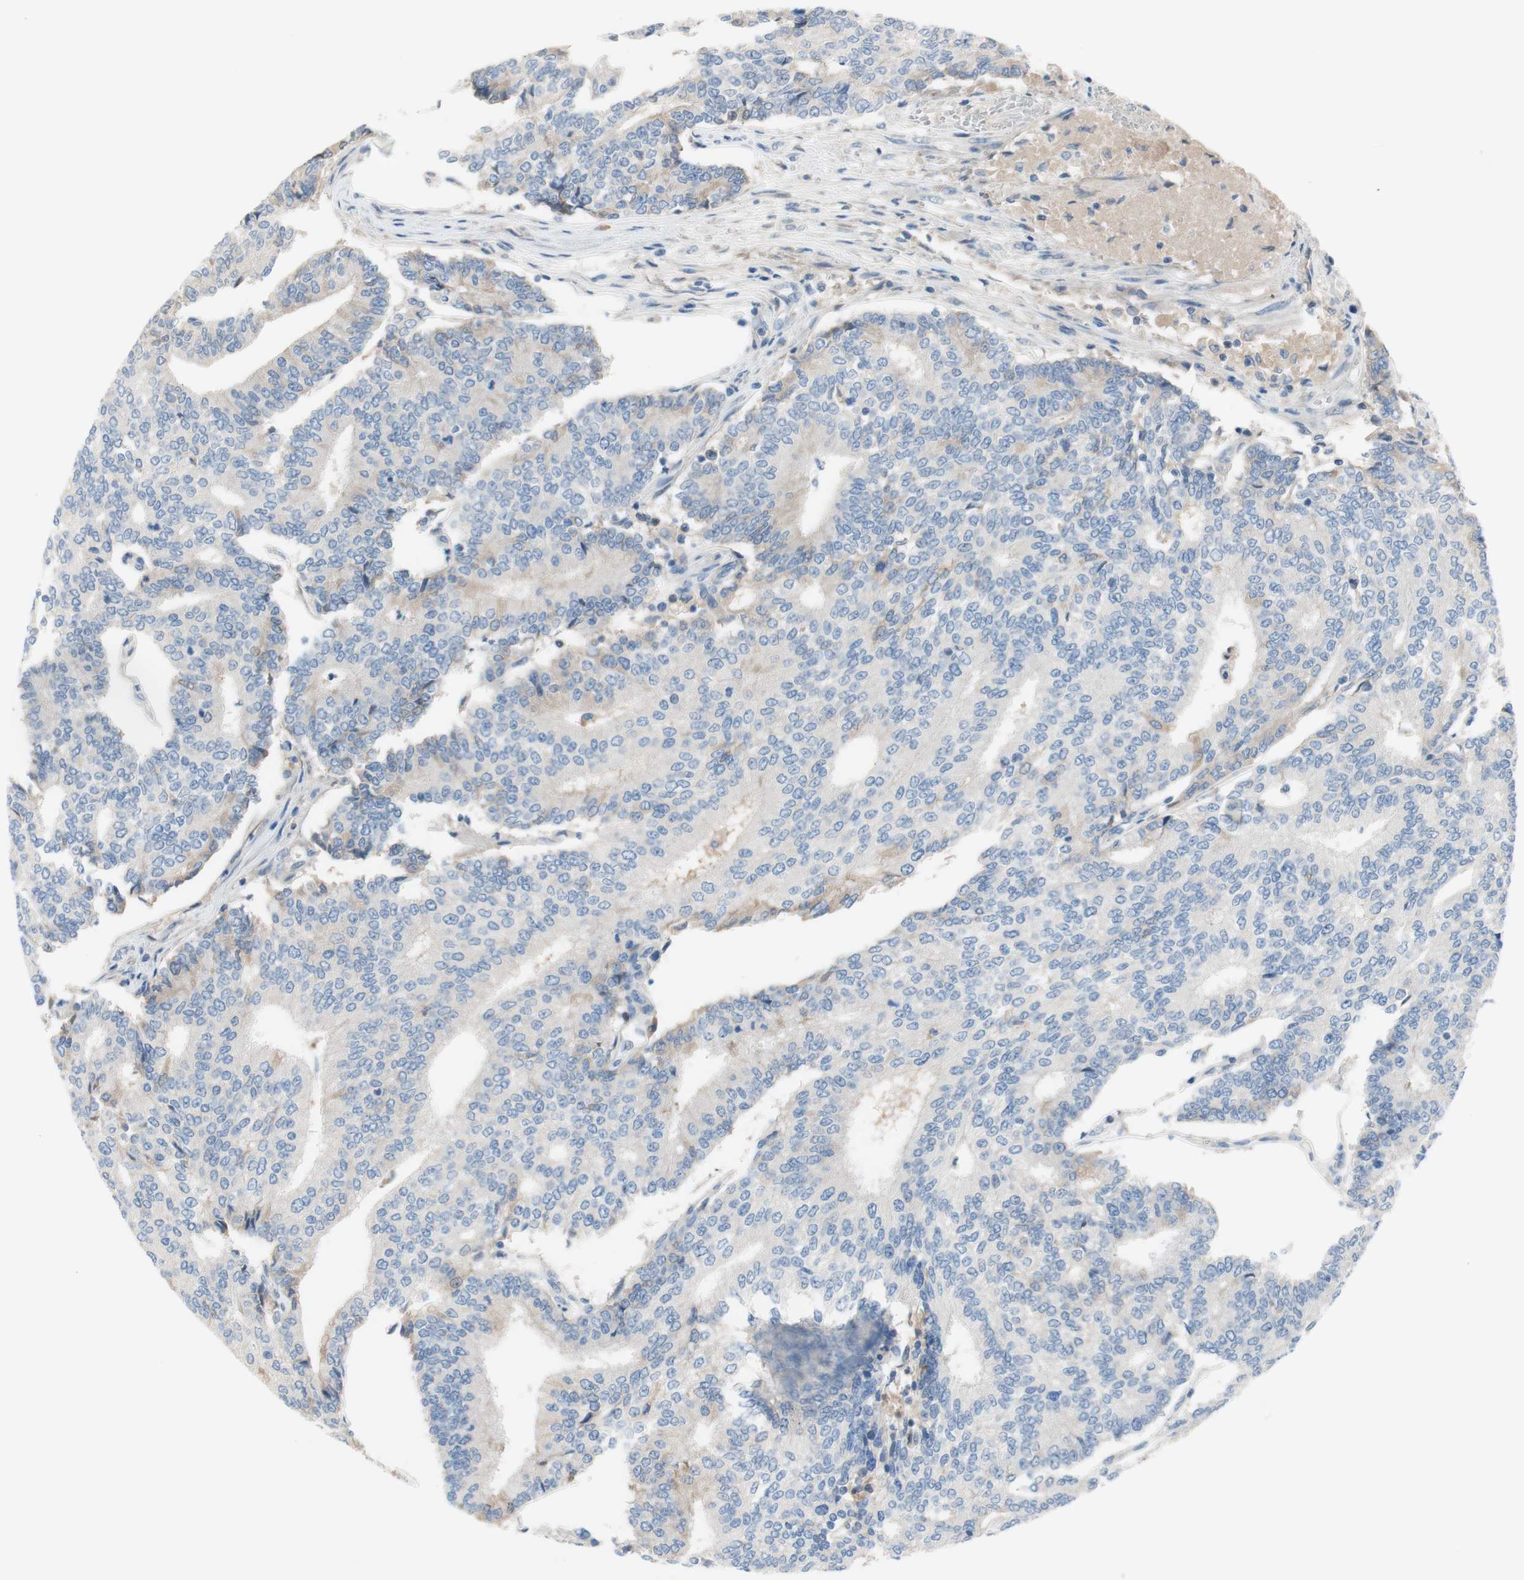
{"staining": {"intensity": "weak", "quantity": "<25%", "location": "cytoplasmic/membranous"}, "tissue": "prostate cancer", "cell_type": "Tumor cells", "image_type": "cancer", "snomed": [{"axis": "morphology", "description": "Adenocarcinoma, High grade"}, {"axis": "topography", "description": "Prostate"}], "caption": "Micrograph shows no significant protein staining in tumor cells of prostate cancer.", "gene": "FDFT1", "patient": {"sex": "male", "age": 55}}